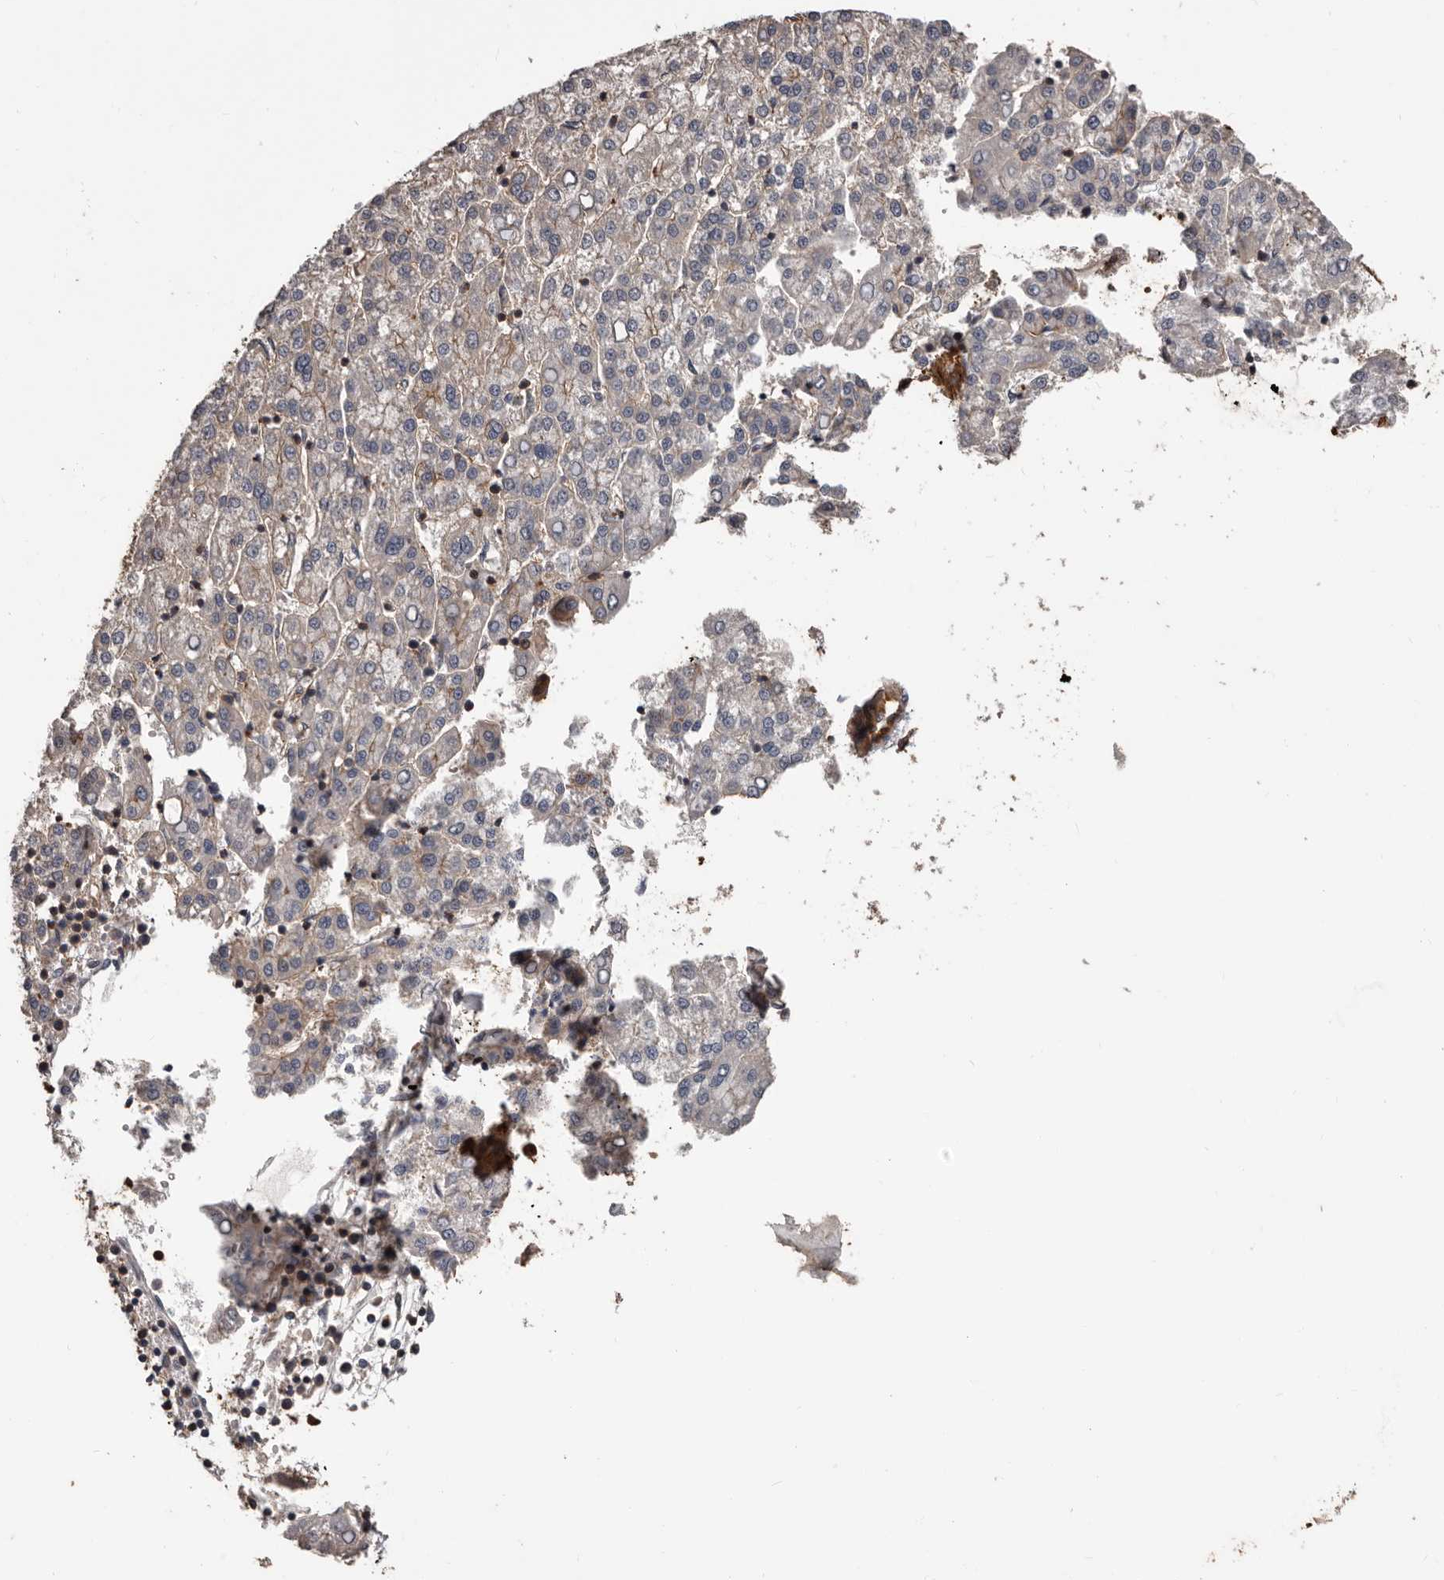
{"staining": {"intensity": "weak", "quantity": "<25%", "location": "cytoplasmic/membranous"}, "tissue": "liver cancer", "cell_type": "Tumor cells", "image_type": "cancer", "snomed": [{"axis": "morphology", "description": "Carcinoma, Hepatocellular, NOS"}, {"axis": "topography", "description": "Liver"}], "caption": "Immunohistochemical staining of liver hepatocellular carcinoma reveals no significant staining in tumor cells.", "gene": "PNRC2", "patient": {"sex": "female", "age": 58}}